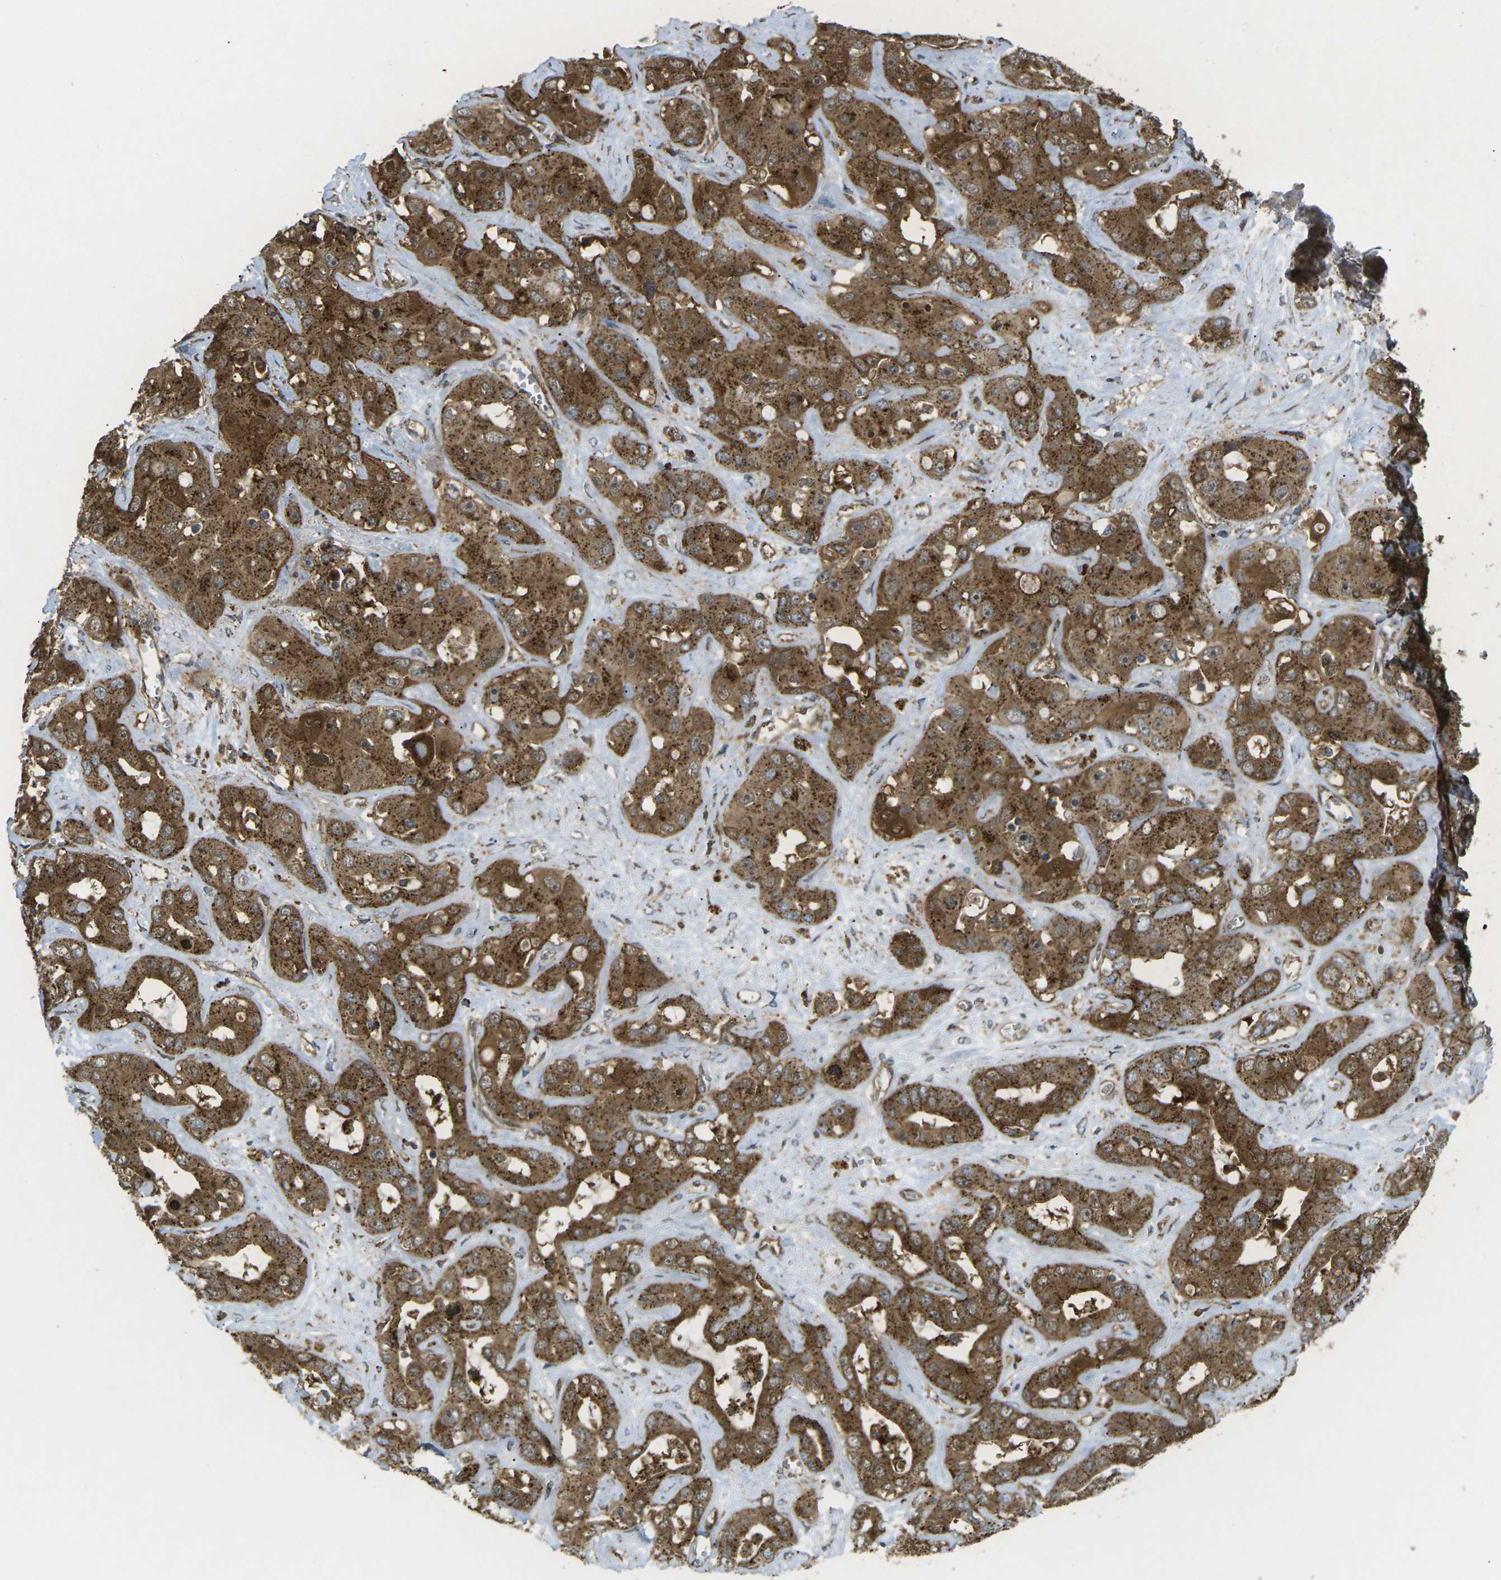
{"staining": {"intensity": "strong", "quantity": ">75%", "location": "cytoplasmic/membranous"}, "tissue": "liver cancer", "cell_type": "Tumor cells", "image_type": "cancer", "snomed": [{"axis": "morphology", "description": "Cholangiocarcinoma"}, {"axis": "topography", "description": "Liver"}], "caption": "Strong cytoplasmic/membranous staining for a protein is appreciated in approximately >75% of tumor cells of liver cancer (cholangiocarcinoma) using immunohistochemistry (IHC).", "gene": "CHMP3", "patient": {"sex": "female", "age": 52}}